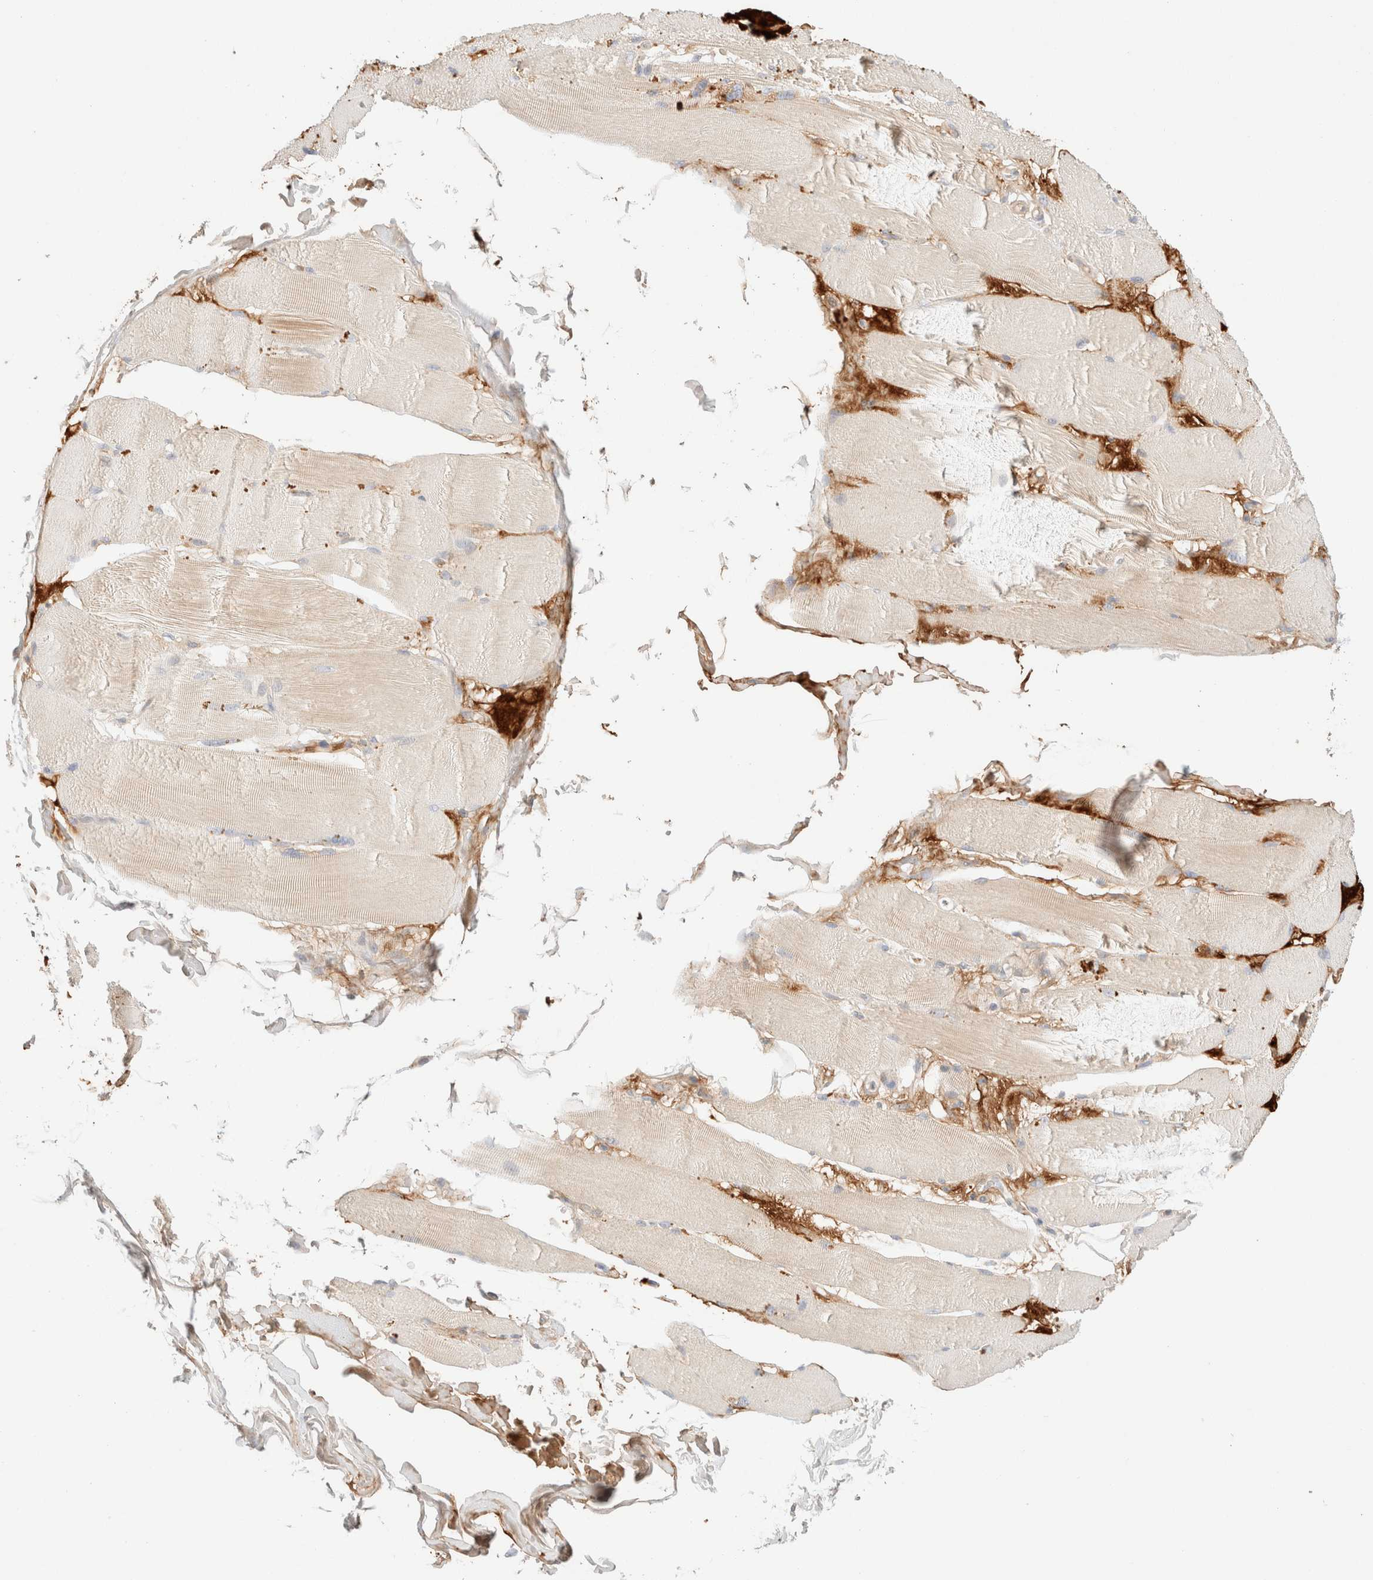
{"staining": {"intensity": "weak", "quantity": "<25%", "location": "cytoplasmic/membranous"}, "tissue": "skeletal muscle", "cell_type": "Myocytes", "image_type": "normal", "snomed": [{"axis": "morphology", "description": "Normal tissue, NOS"}, {"axis": "topography", "description": "Skin"}, {"axis": "topography", "description": "Skeletal muscle"}], "caption": "High power microscopy photomicrograph of an IHC photomicrograph of normal skeletal muscle, revealing no significant expression in myocytes.", "gene": "SNTB1", "patient": {"sex": "male", "age": 83}}